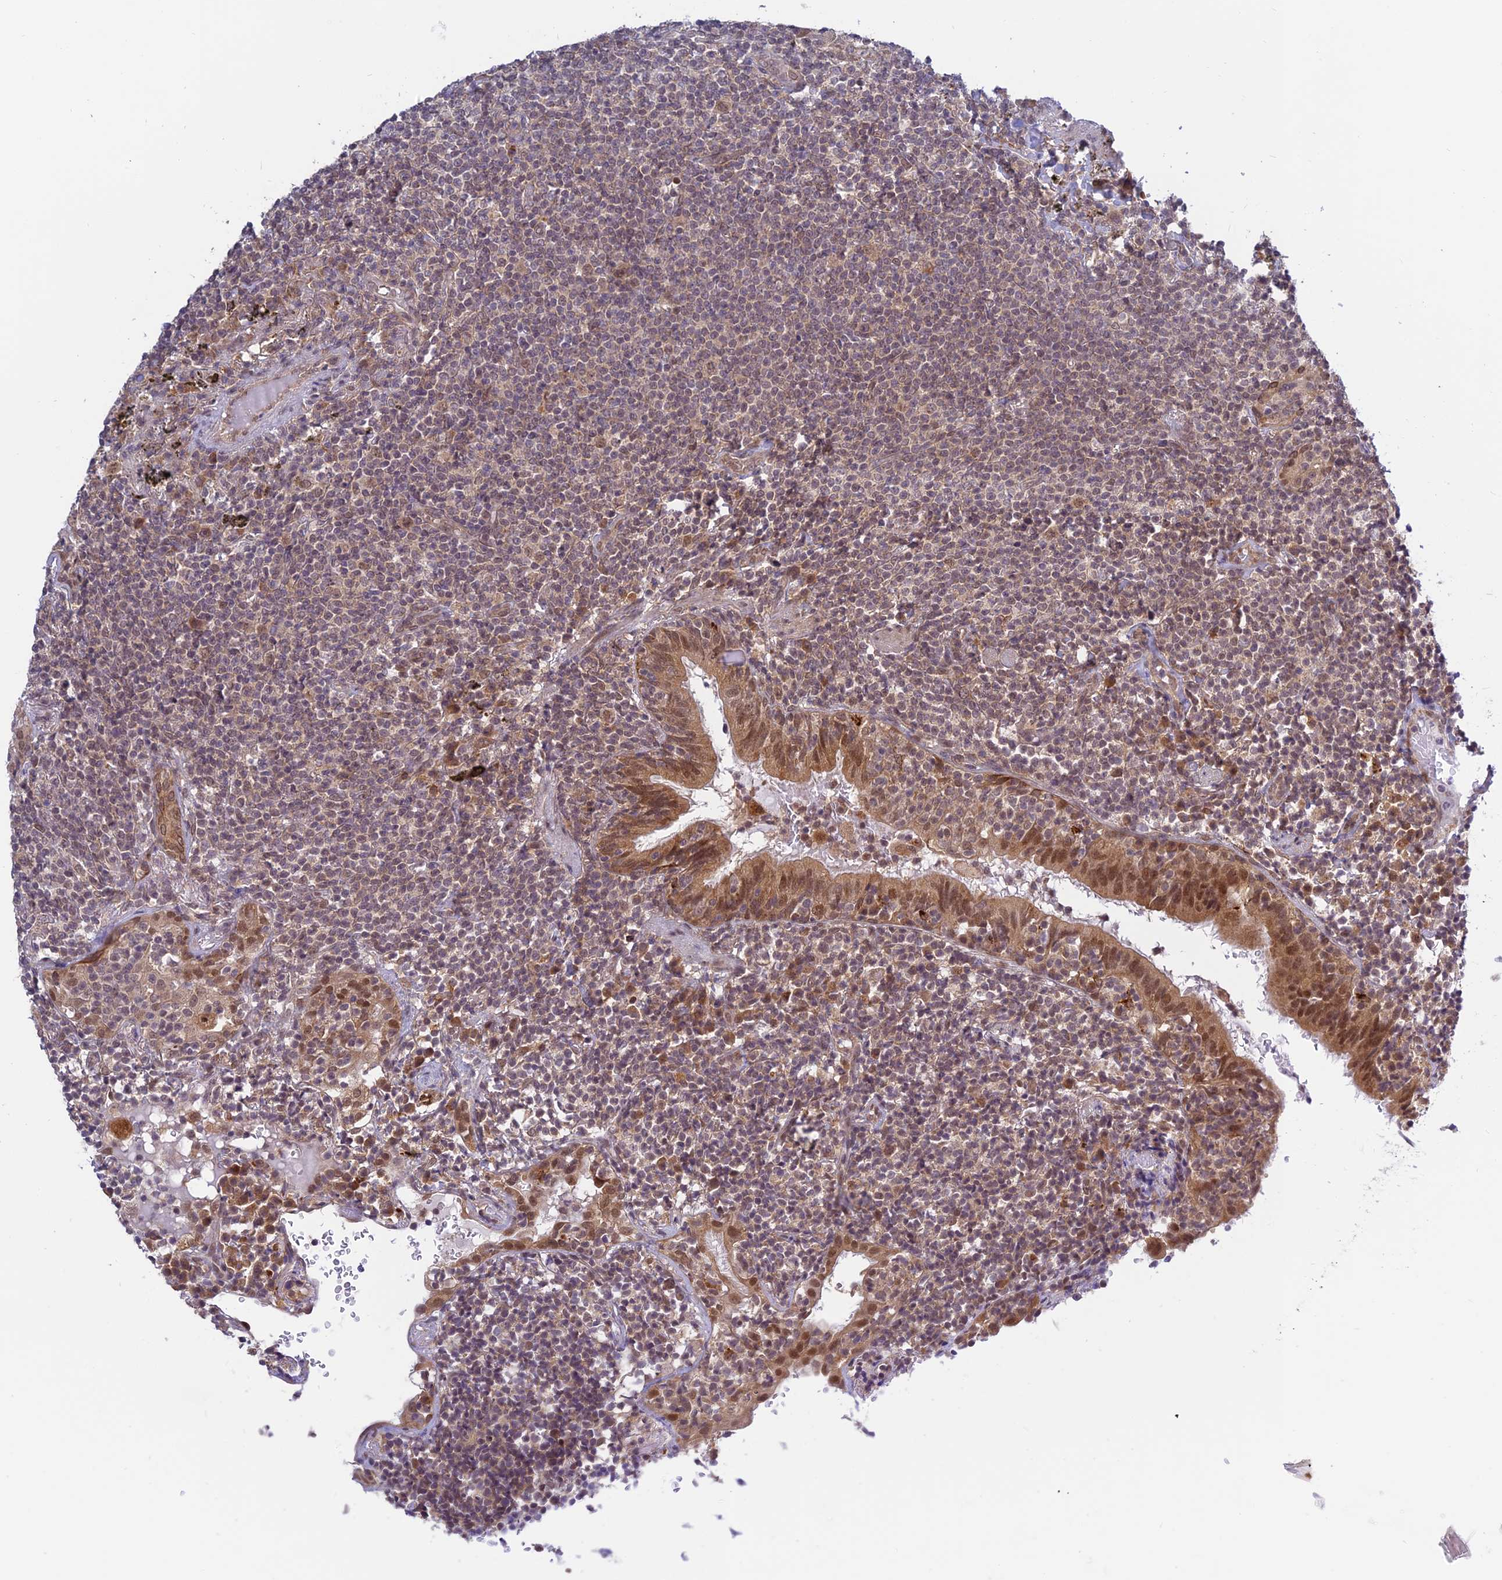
{"staining": {"intensity": "weak", "quantity": "<25%", "location": "cytoplasmic/membranous"}, "tissue": "lymphoma", "cell_type": "Tumor cells", "image_type": "cancer", "snomed": [{"axis": "morphology", "description": "Malignant lymphoma, non-Hodgkin's type, Low grade"}, {"axis": "topography", "description": "Lung"}], "caption": "This photomicrograph is of lymphoma stained with IHC to label a protein in brown with the nuclei are counter-stained blue. There is no staining in tumor cells. The staining was performed using DAB (3,3'-diaminobenzidine) to visualize the protein expression in brown, while the nuclei were stained in blue with hematoxylin (Magnification: 20x).", "gene": "SKIC8", "patient": {"sex": "female", "age": 71}}